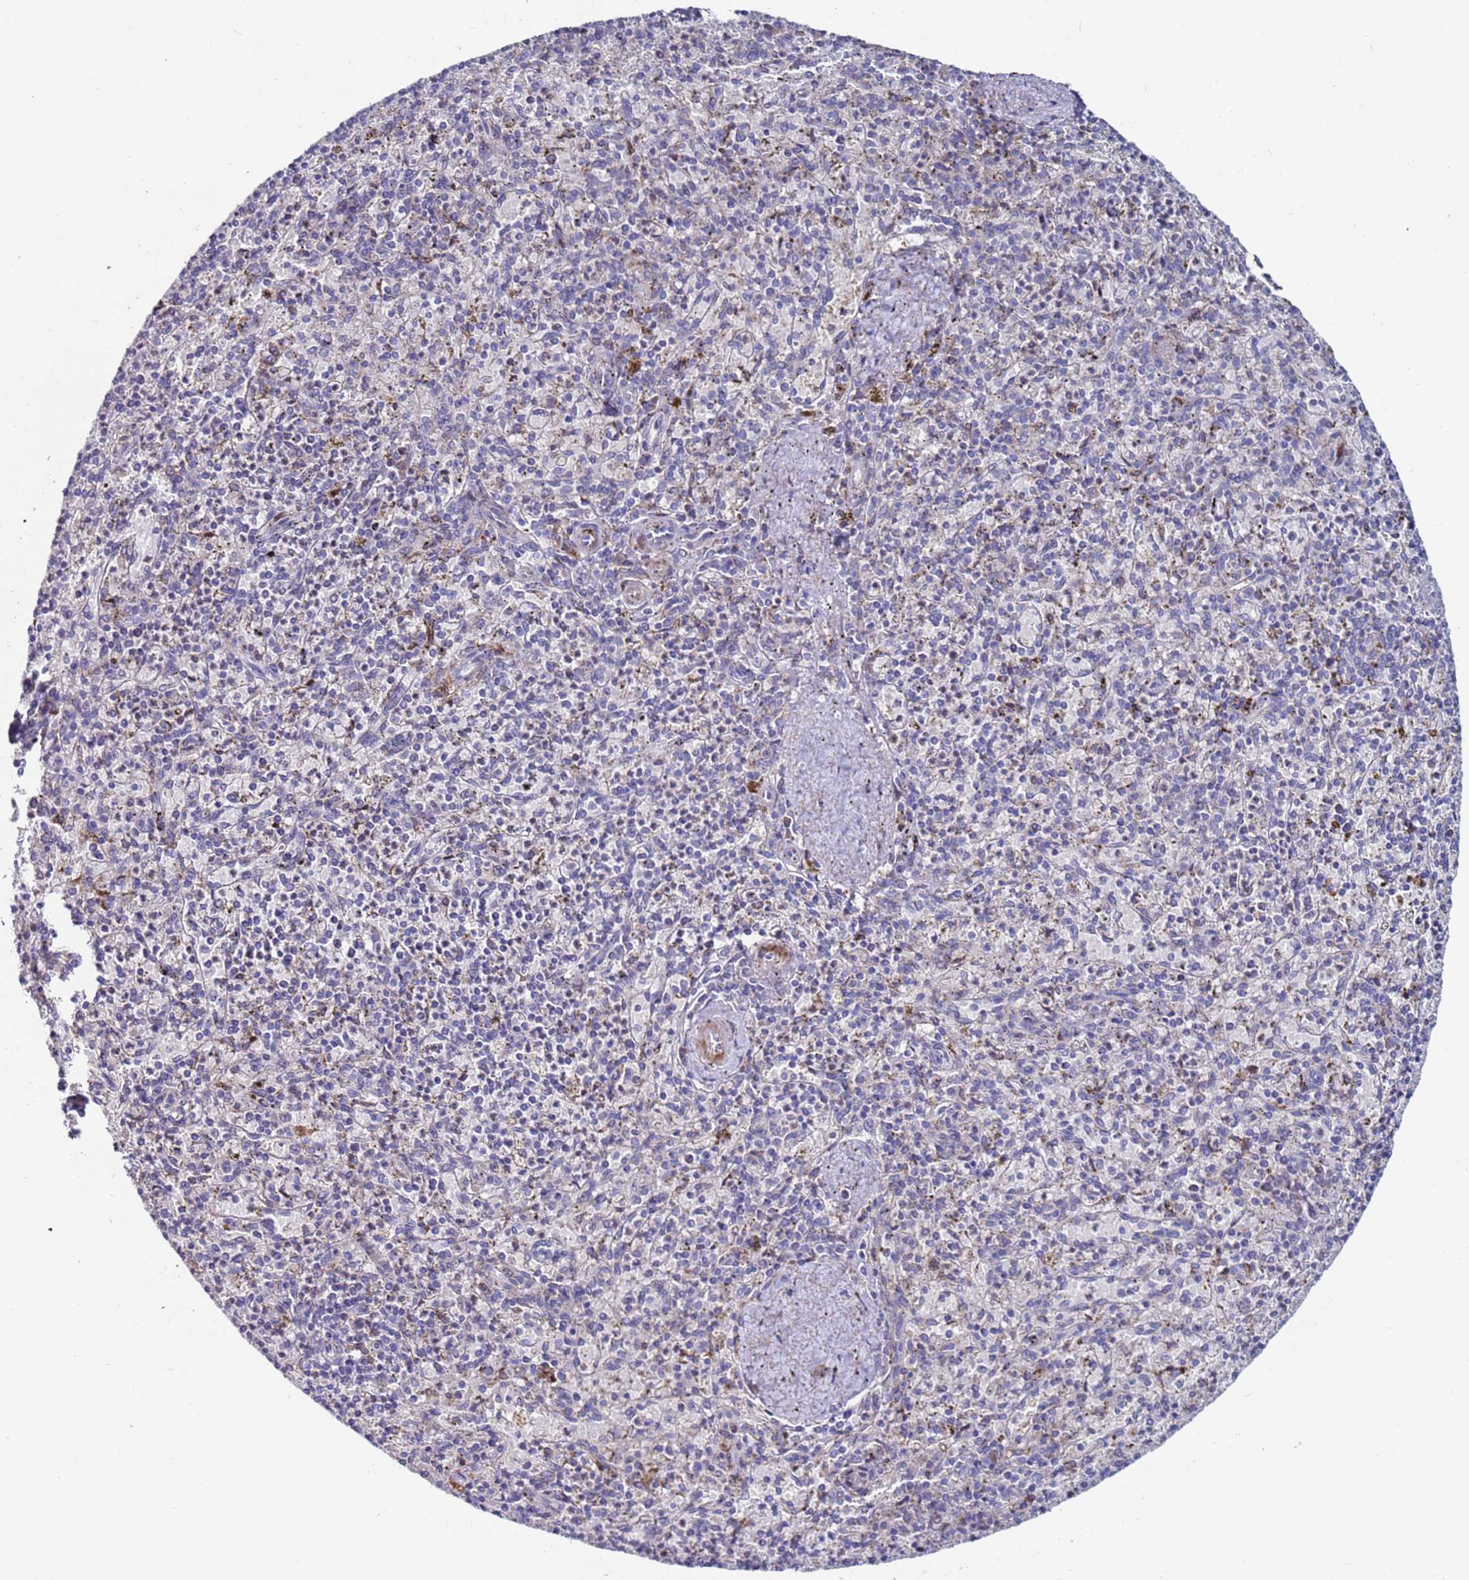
{"staining": {"intensity": "negative", "quantity": "none", "location": "none"}, "tissue": "spleen", "cell_type": "Cells in red pulp", "image_type": "normal", "snomed": [{"axis": "morphology", "description": "Normal tissue, NOS"}, {"axis": "topography", "description": "Spleen"}], "caption": "Image shows no protein expression in cells in red pulp of unremarkable spleen.", "gene": "FBXO27", "patient": {"sex": "male", "age": 72}}